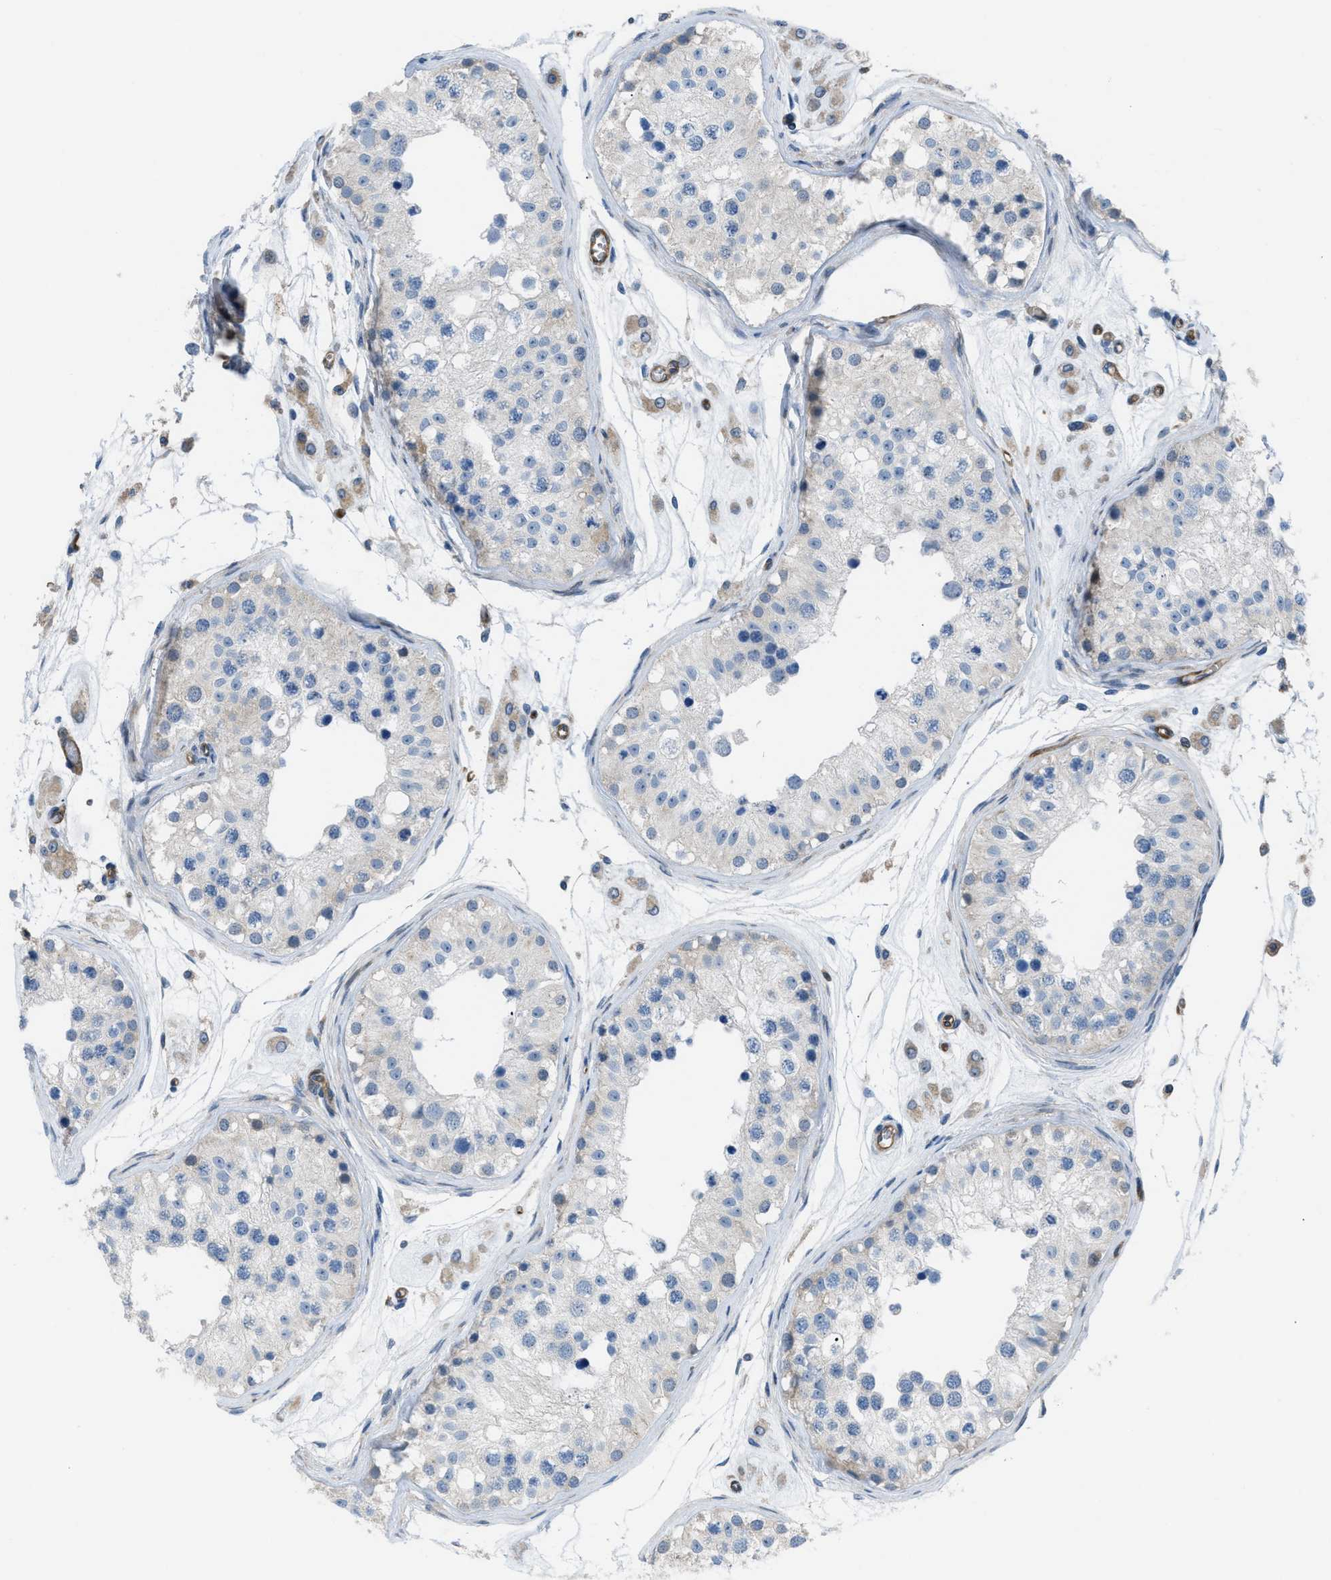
{"staining": {"intensity": "weak", "quantity": "<25%", "location": "cytoplasmic/membranous"}, "tissue": "testis", "cell_type": "Cells in seminiferous ducts", "image_type": "normal", "snomed": [{"axis": "morphology", "description": "Normal tissue, NOS"}, {"axis": "morphology", "description": "Adenocarcinoma, metastatic, NOS"}, {"axis": "topography", "description": "Testis"}], "caption": "Protein analysis of benign testis exhibits no significant positivity in cells in seminiferous ducts.", "gene": "ATP2A3", "patient": {"sex": "male", "age": 26}}